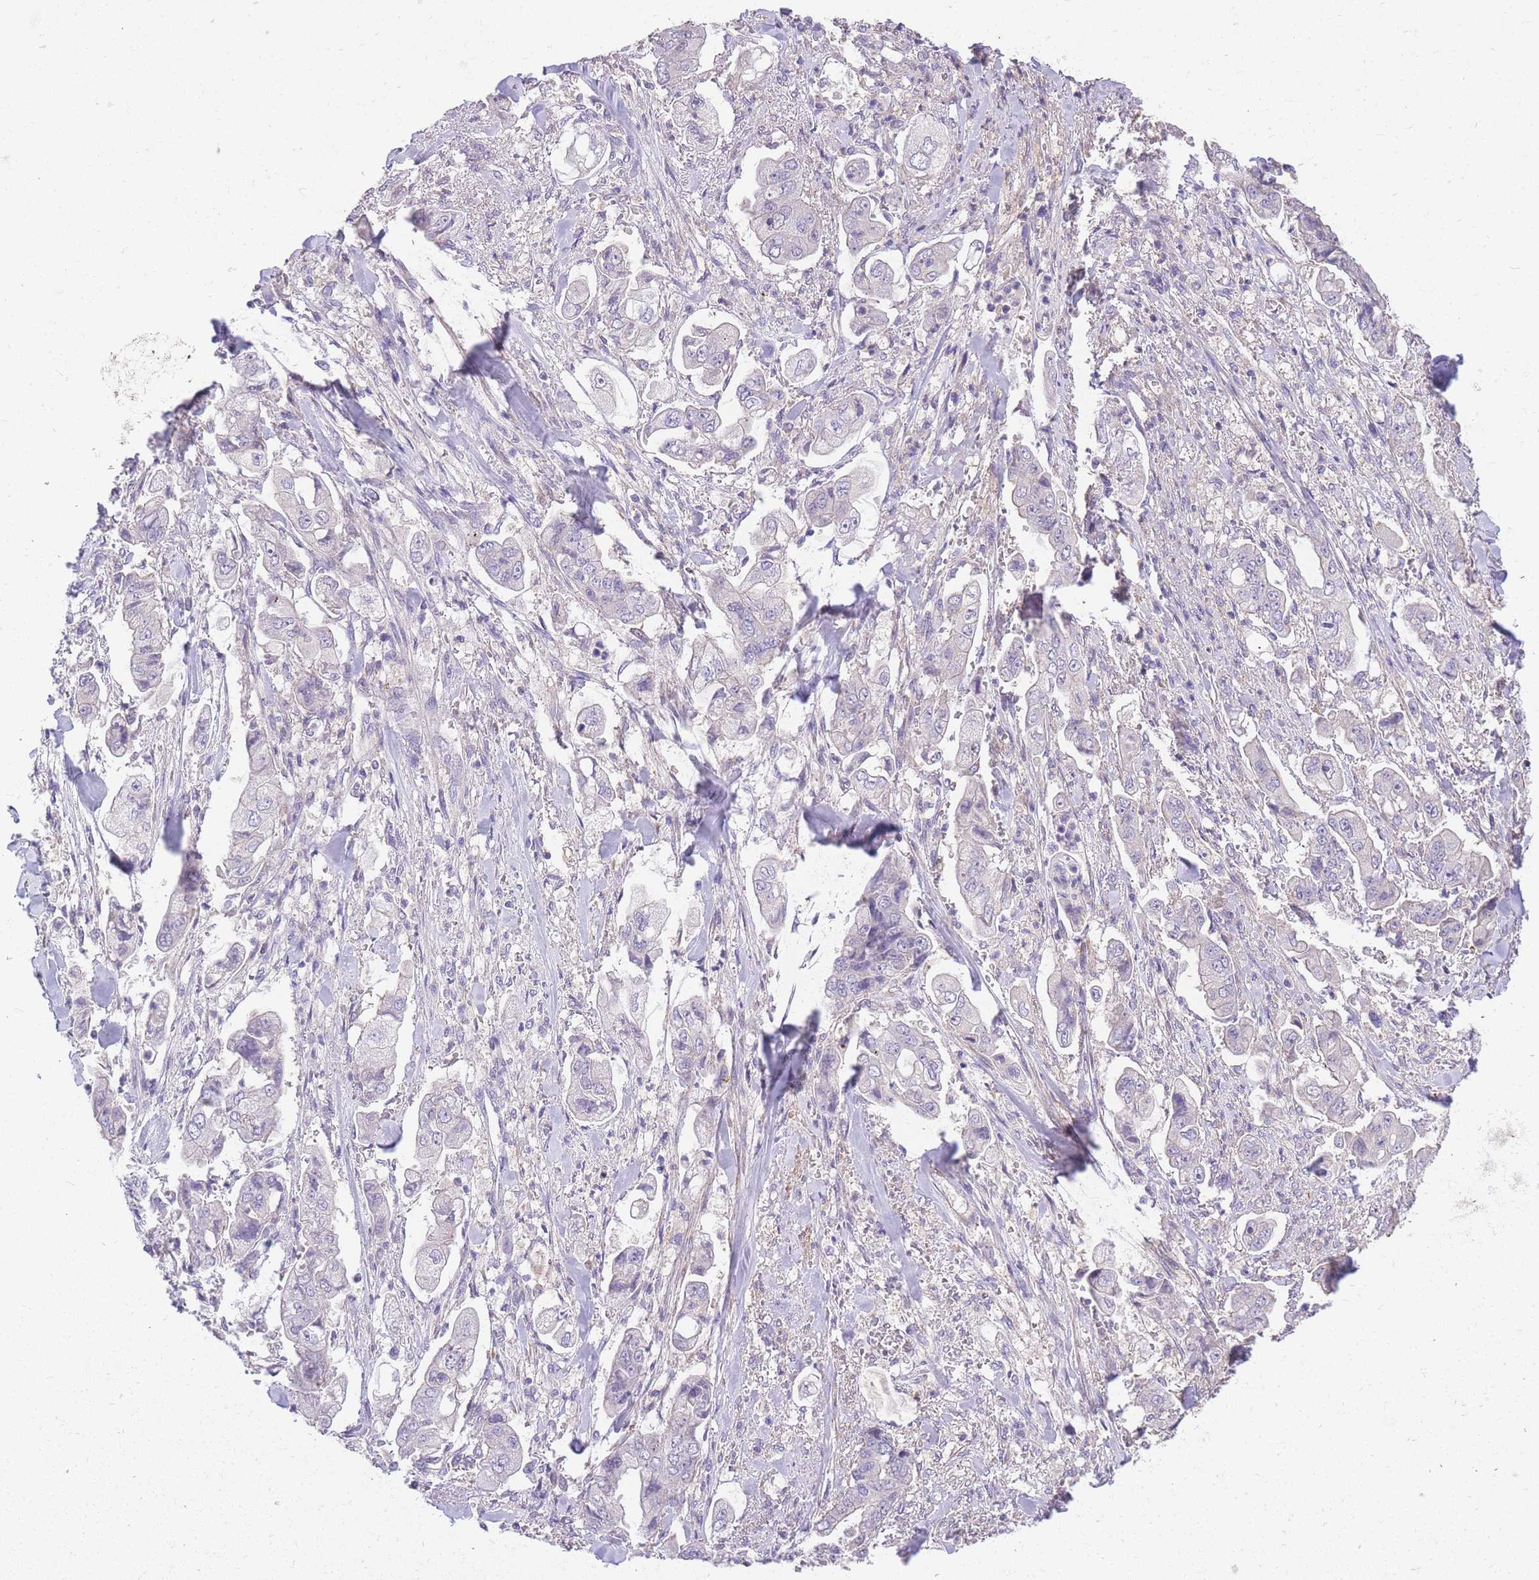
{"staining": {"intensity": "negative", "quantity": "none", "location": "none"}, "tissue": "stomach cancer", "cell_type": "Tumor cells", "image_type": "cancer", "snomed": [{"axis": "morphology", "description": "Adenocarcinoma, NOS"}, {"axis": "topography", "description": "Stomach"}], "caption": "Histopathology image shows no protein expression in tumor cells of stomach cancer (adenocarcinoma) tissue.", "gene": "OR5T1", "patient": {"sex": "male", "age": 62}}